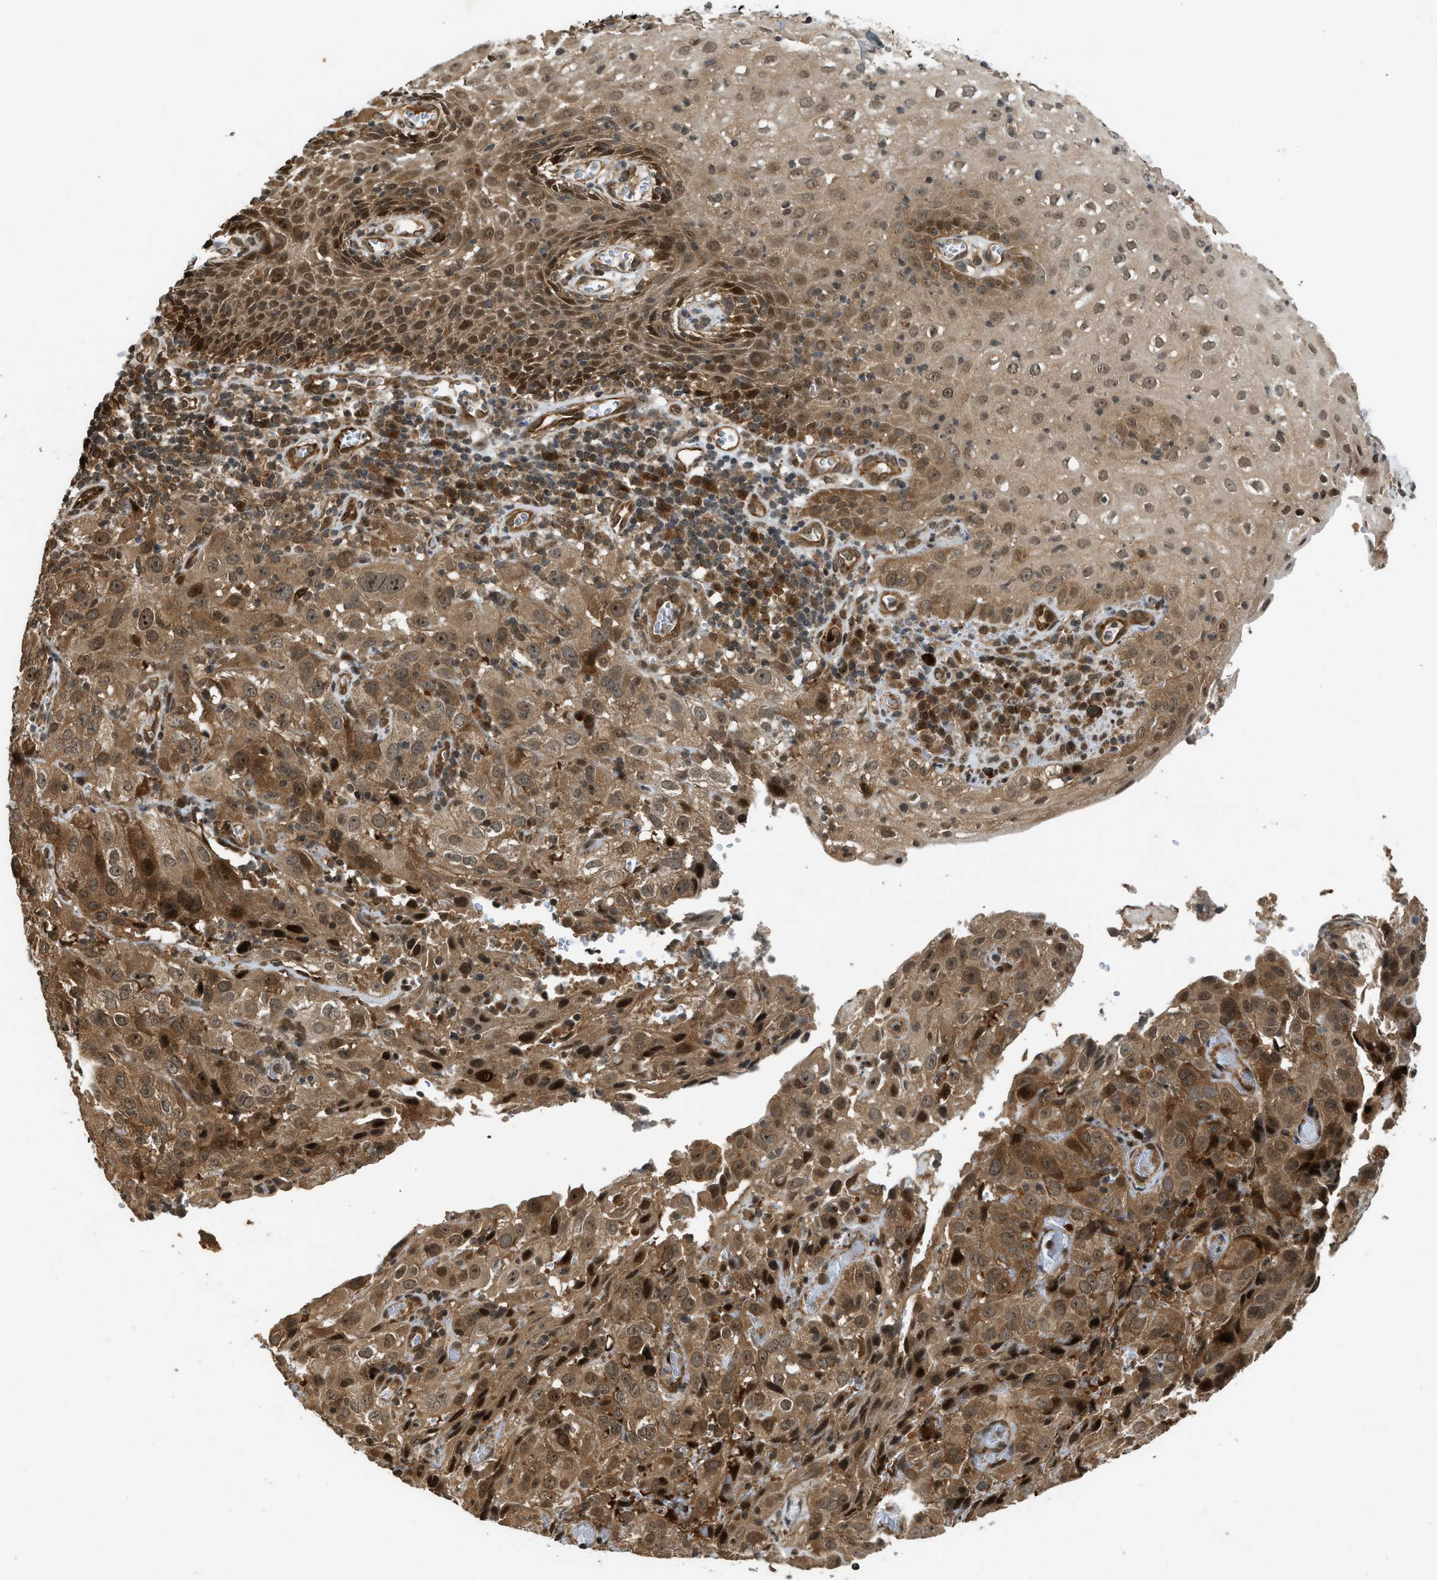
{"staining": {"intensity": "moderate", "quantity": ">75%", "location": "cytoplasmic/membranous,nuclear"}, "tissue": "cervical cancer", "cell_type": "Tumor cells", "image_type": "cancer", "snomed": [{"axis": "morphology", "description": "Squamous cell carcinoma, NOS"}, {"axis": "topography", "description": "Cervix"}], "caption": "Human cervical cancer stained for a protein (brown) exhibits moderate cytoplasmic/membranous and nuclear positive staining in approximately >75% of tumor cells.", "gene": "TXNL1", "patient": {"sex": "female", "age": 32}}